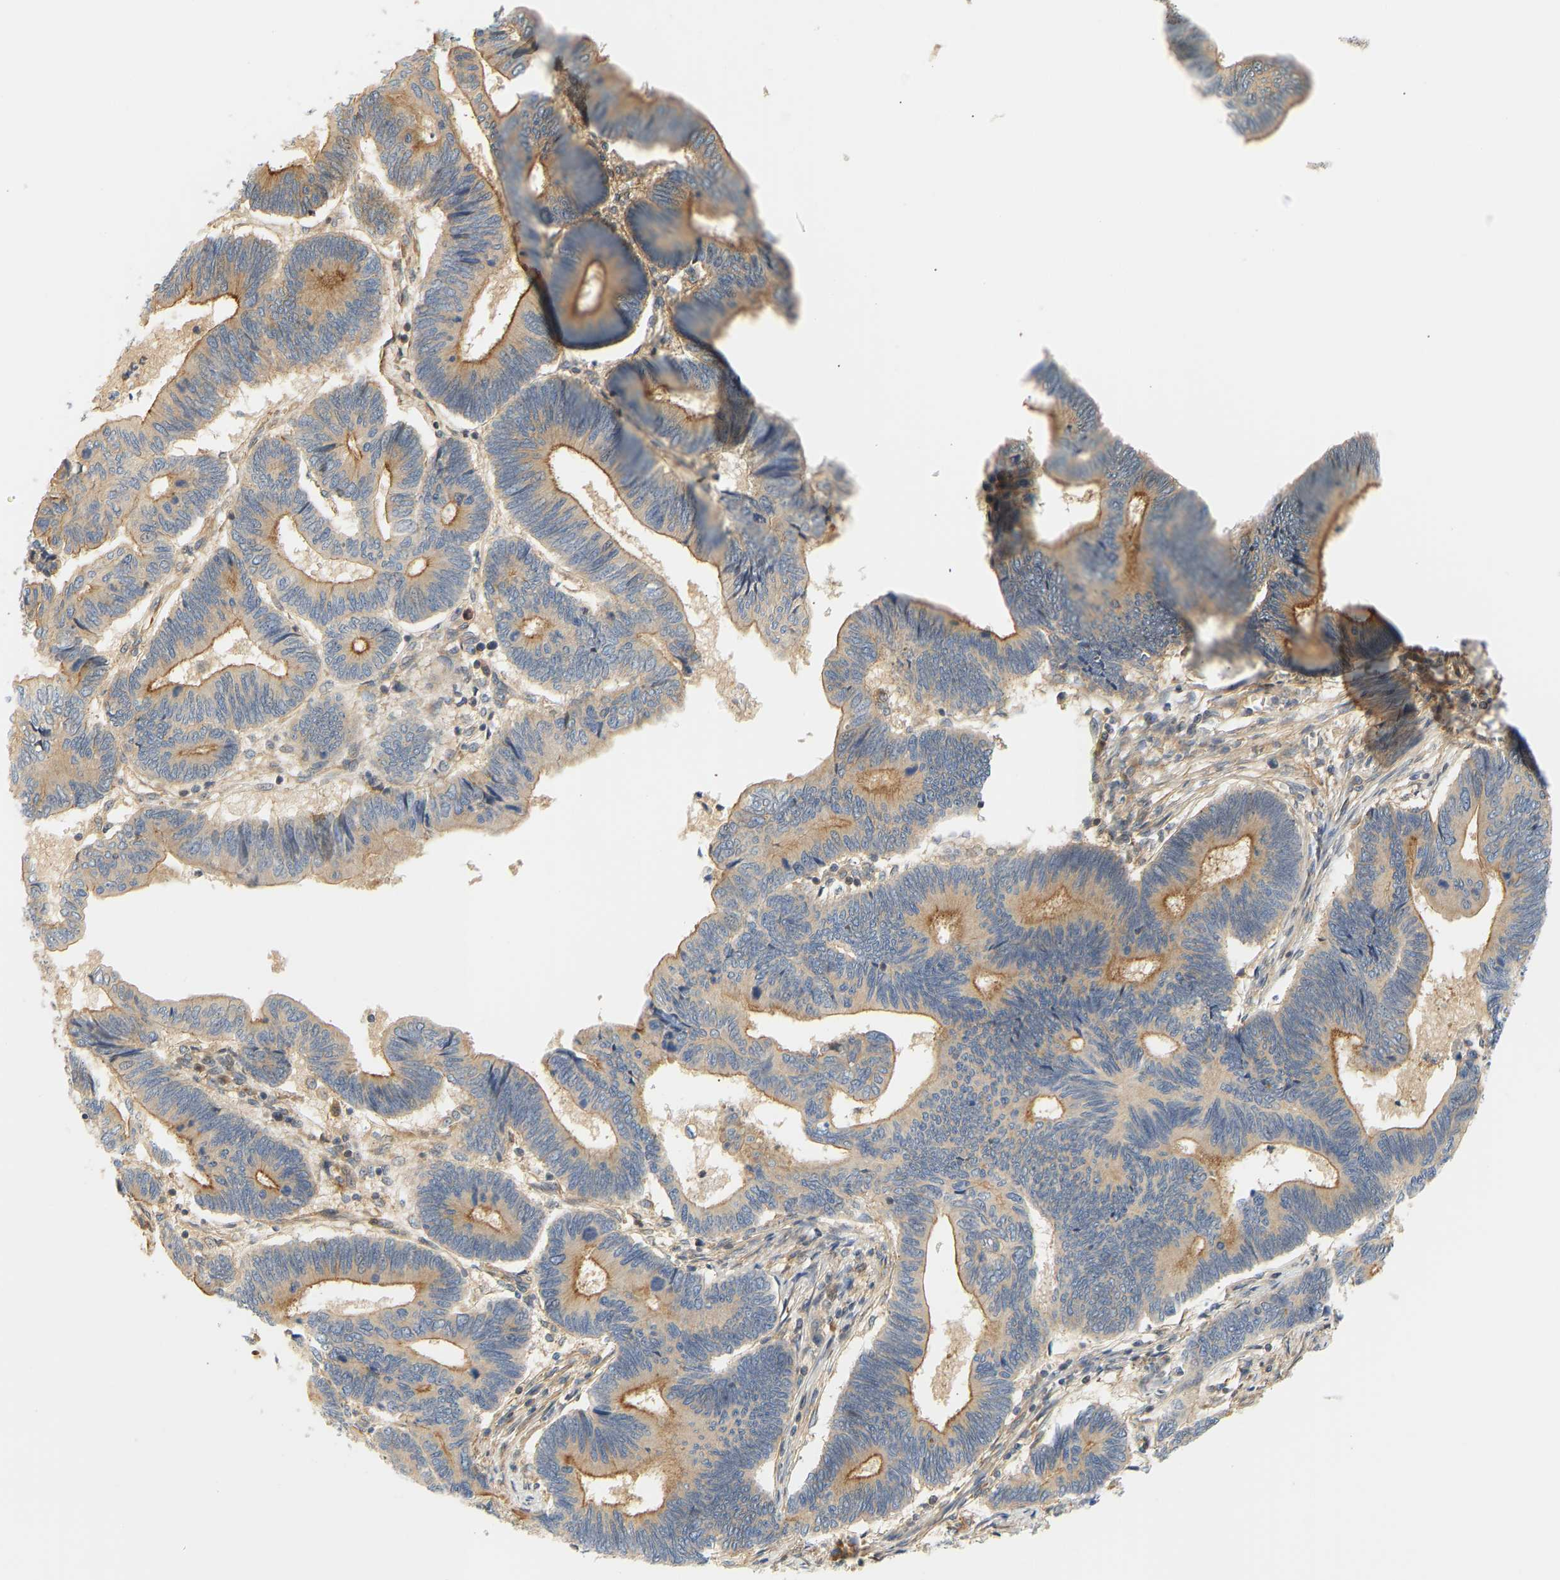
{"staining": {"intensity": "moderate", "quantity": ">75%", "location": "cytoplasmic/membranous"}, "tissue": "pancreatic cancer", "cell_type": "Tumor cells", "image_type": "cancer", "snomed": [{"axis": "morphology", "description": "Adenocarcinoma, NOS"}, {"axis": "topography", "description": "Pancreas"}], "caption": "Pancreatic cancer stained for a protein (brown) demonstrates moderate cytoplasmic/membranous positive expression in approximately >75% of tumor cells.", "gene": "CEP57", "patient": {"sex": "female", "age": 70}}